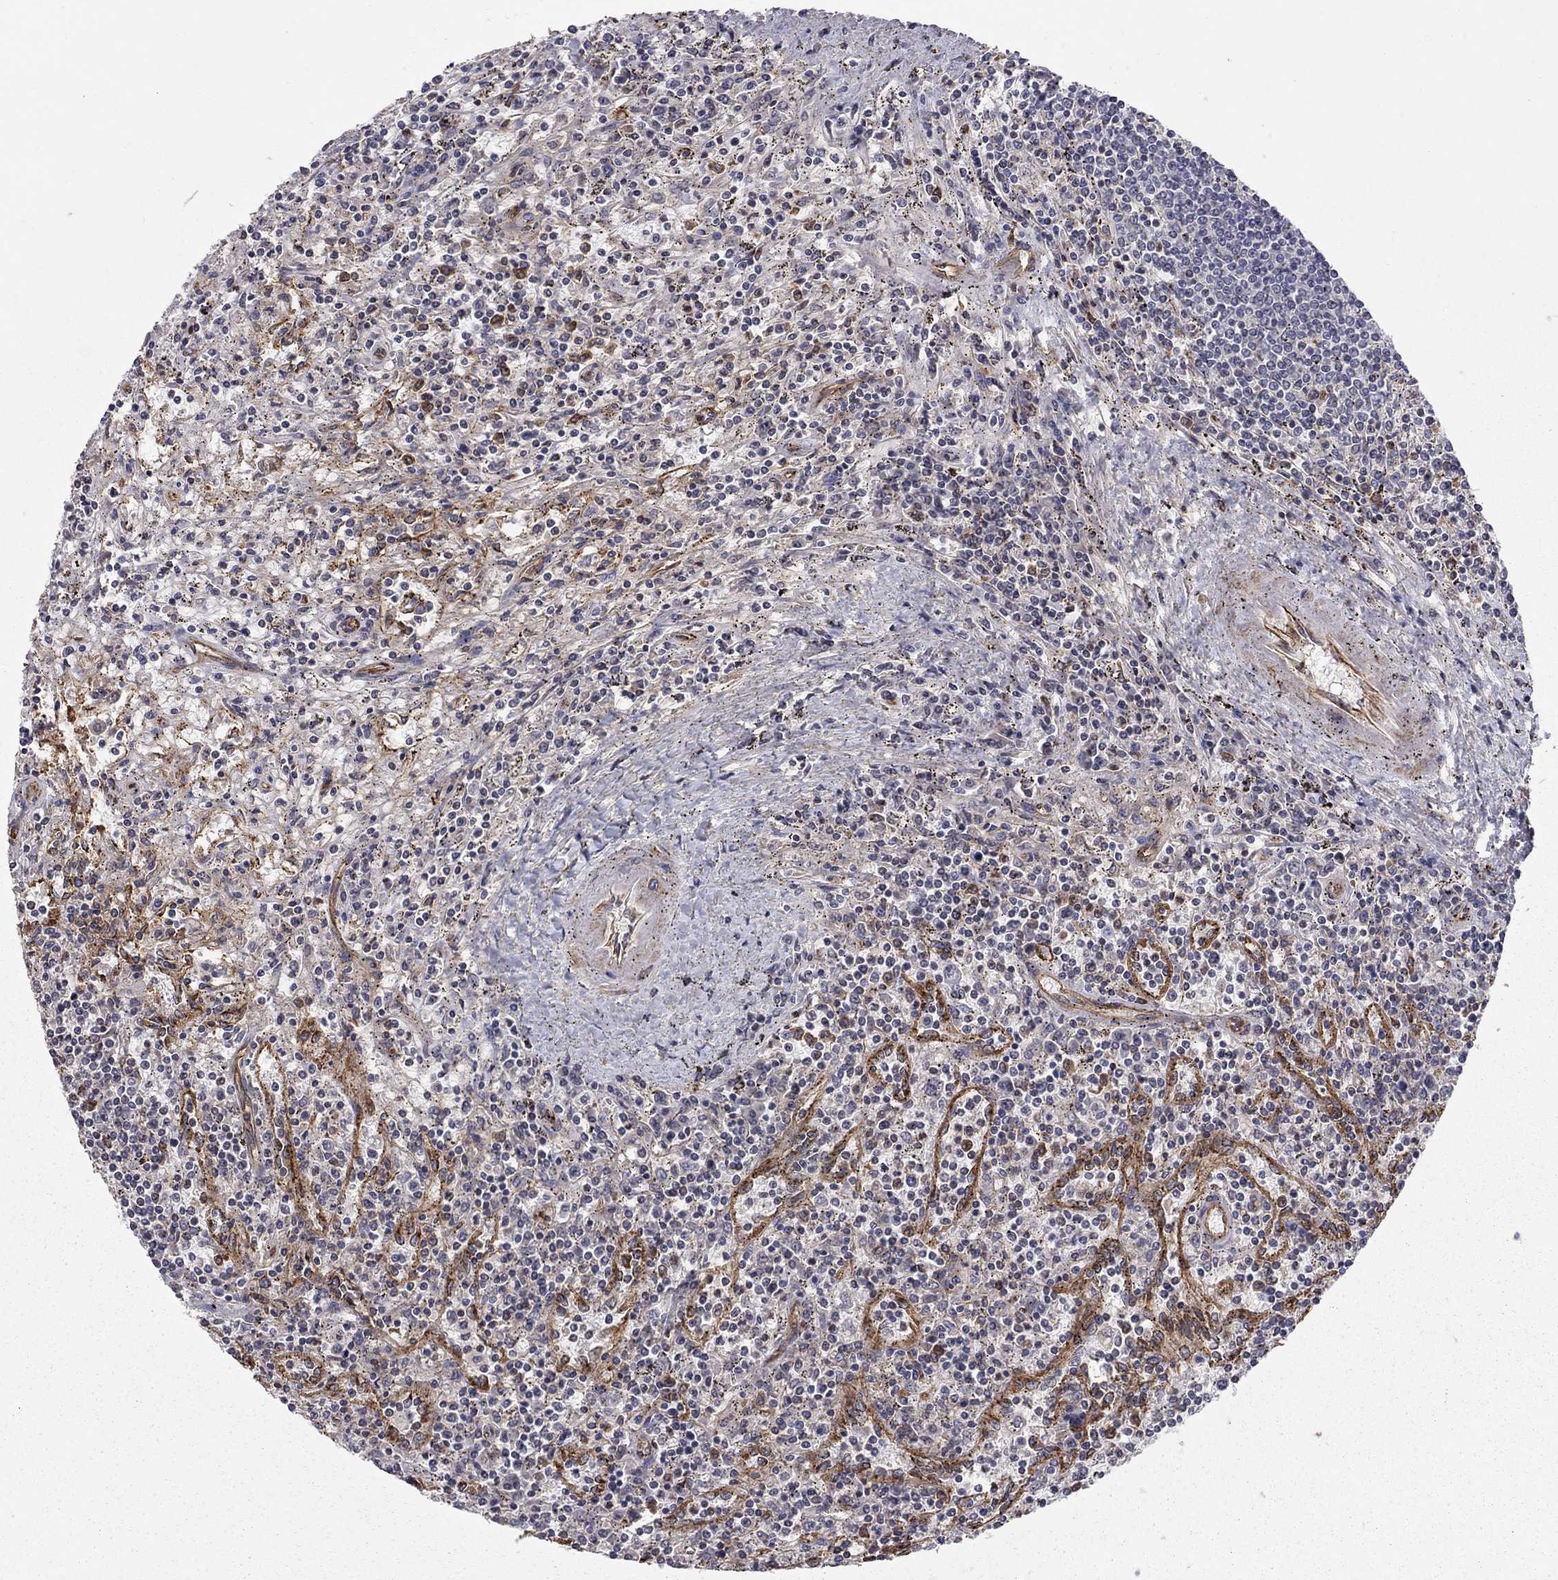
{"staining": {"intensity": "negative", "quantity": "none", "location": "none"}, "tissue": "lymphoma", "cell_type": "Tumor cells", "image_type": "cancer", "snomed": [{"axis": "morphology", "description": "Malignant lymphoma, non-Hodgkin's type, Low grade"}, {"axis": "topography", "description": "Spleen"}], "caption": "Tumor cells are negative for brown protein staining in lymphoma. (Immunohistochemistry, brightfield microscopy, high magnification).", "gene": "RASEF", "patient": {"sex": "male", "age": 62}}